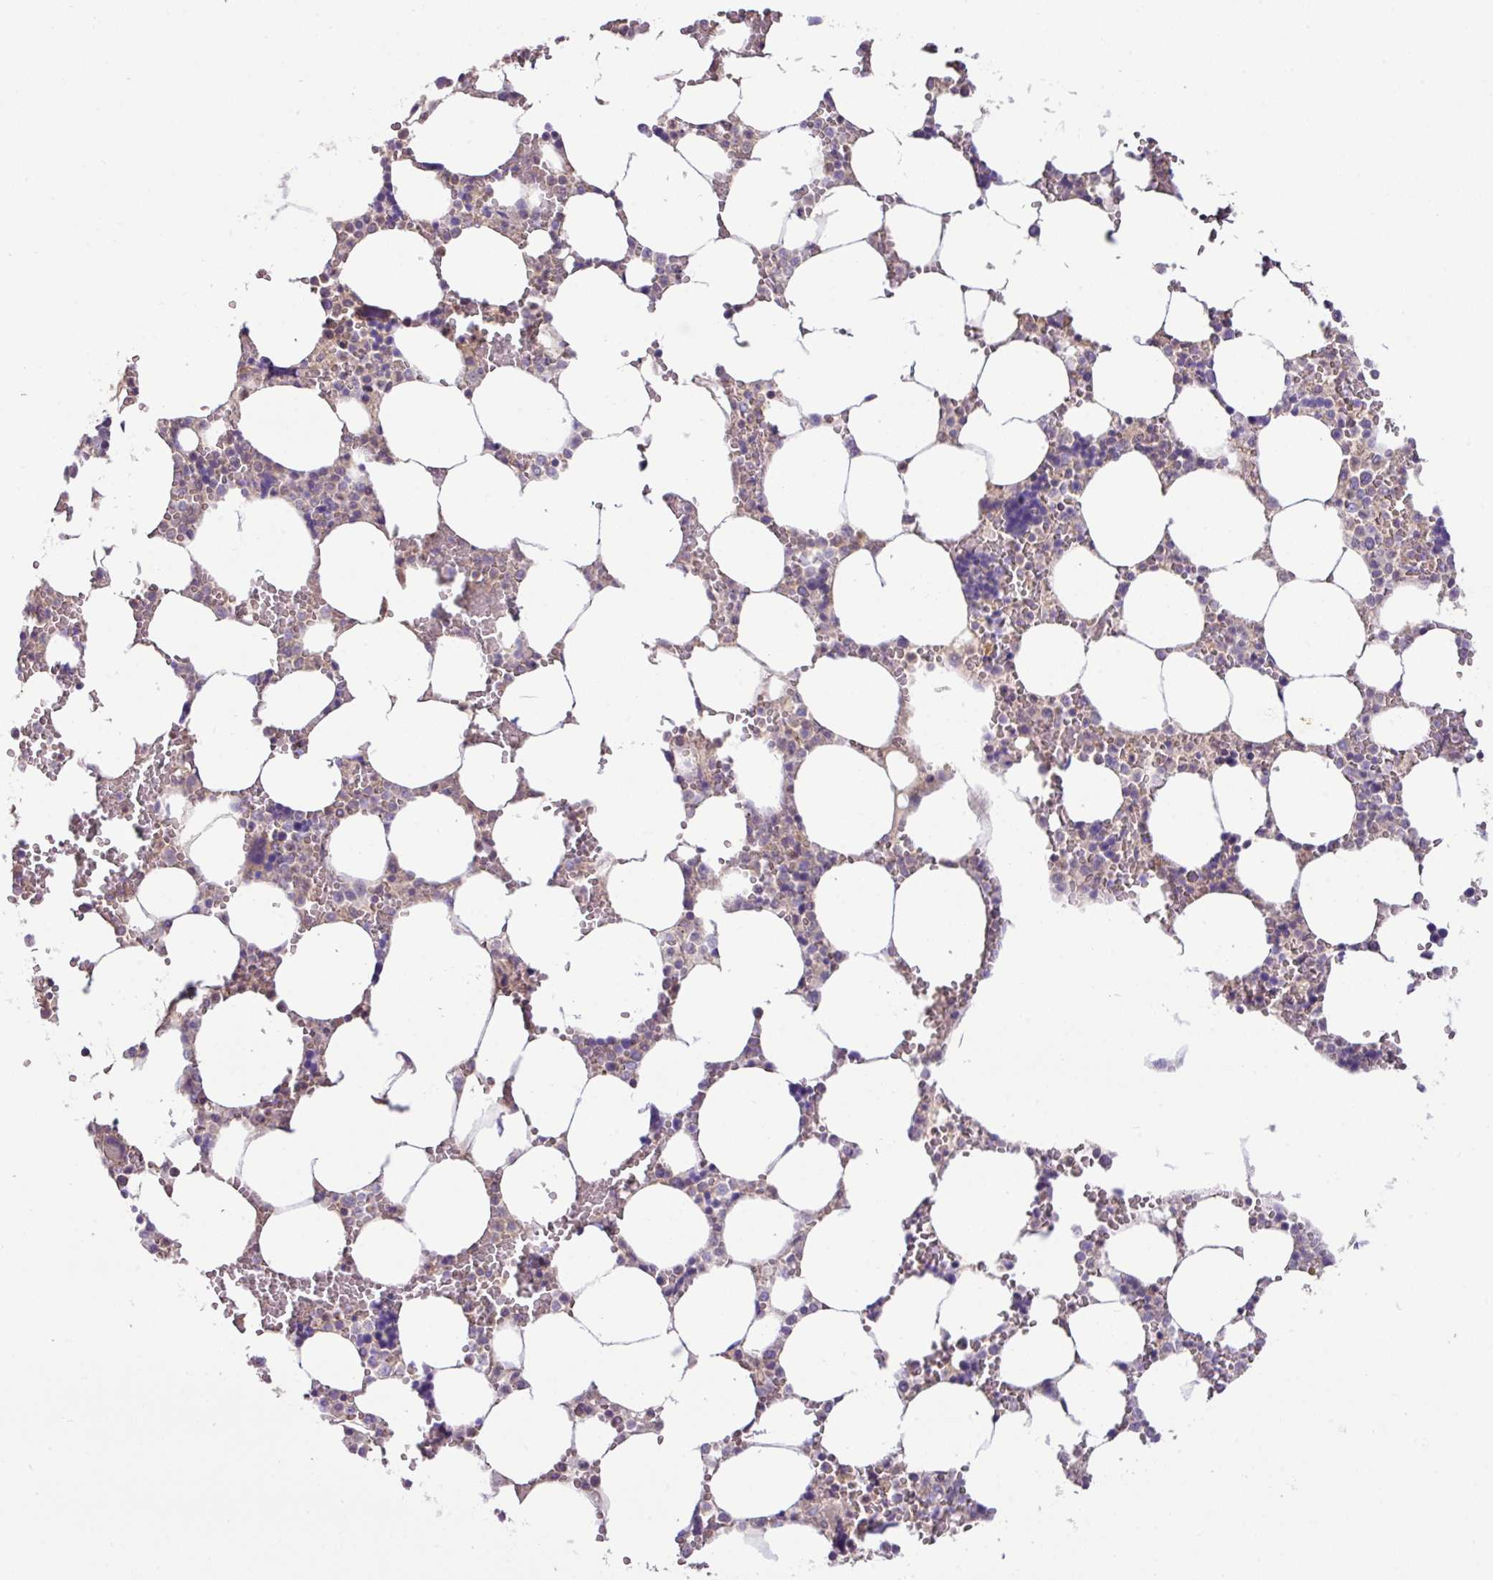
{"staining": {"intensity": "negative", "quantity": "none", "location": "none"}, "tissue": "bone marrow", "cell_type": "Hematopoietic cells", "image_type": "normal", "snomed": [{"axis": "morphology", "description": "Normal tissue, NOS"}, {"axis": "topography", "description": "Bone marrow"}], "caption": "Immunohistochemistry micrograph of benign bone marrow: human bone marrow stained with DAB demonstrates no significant protein expression in hematopoietic cells.", "gene": "AGR3", "patient": {"sex": "male", "age": 64}}